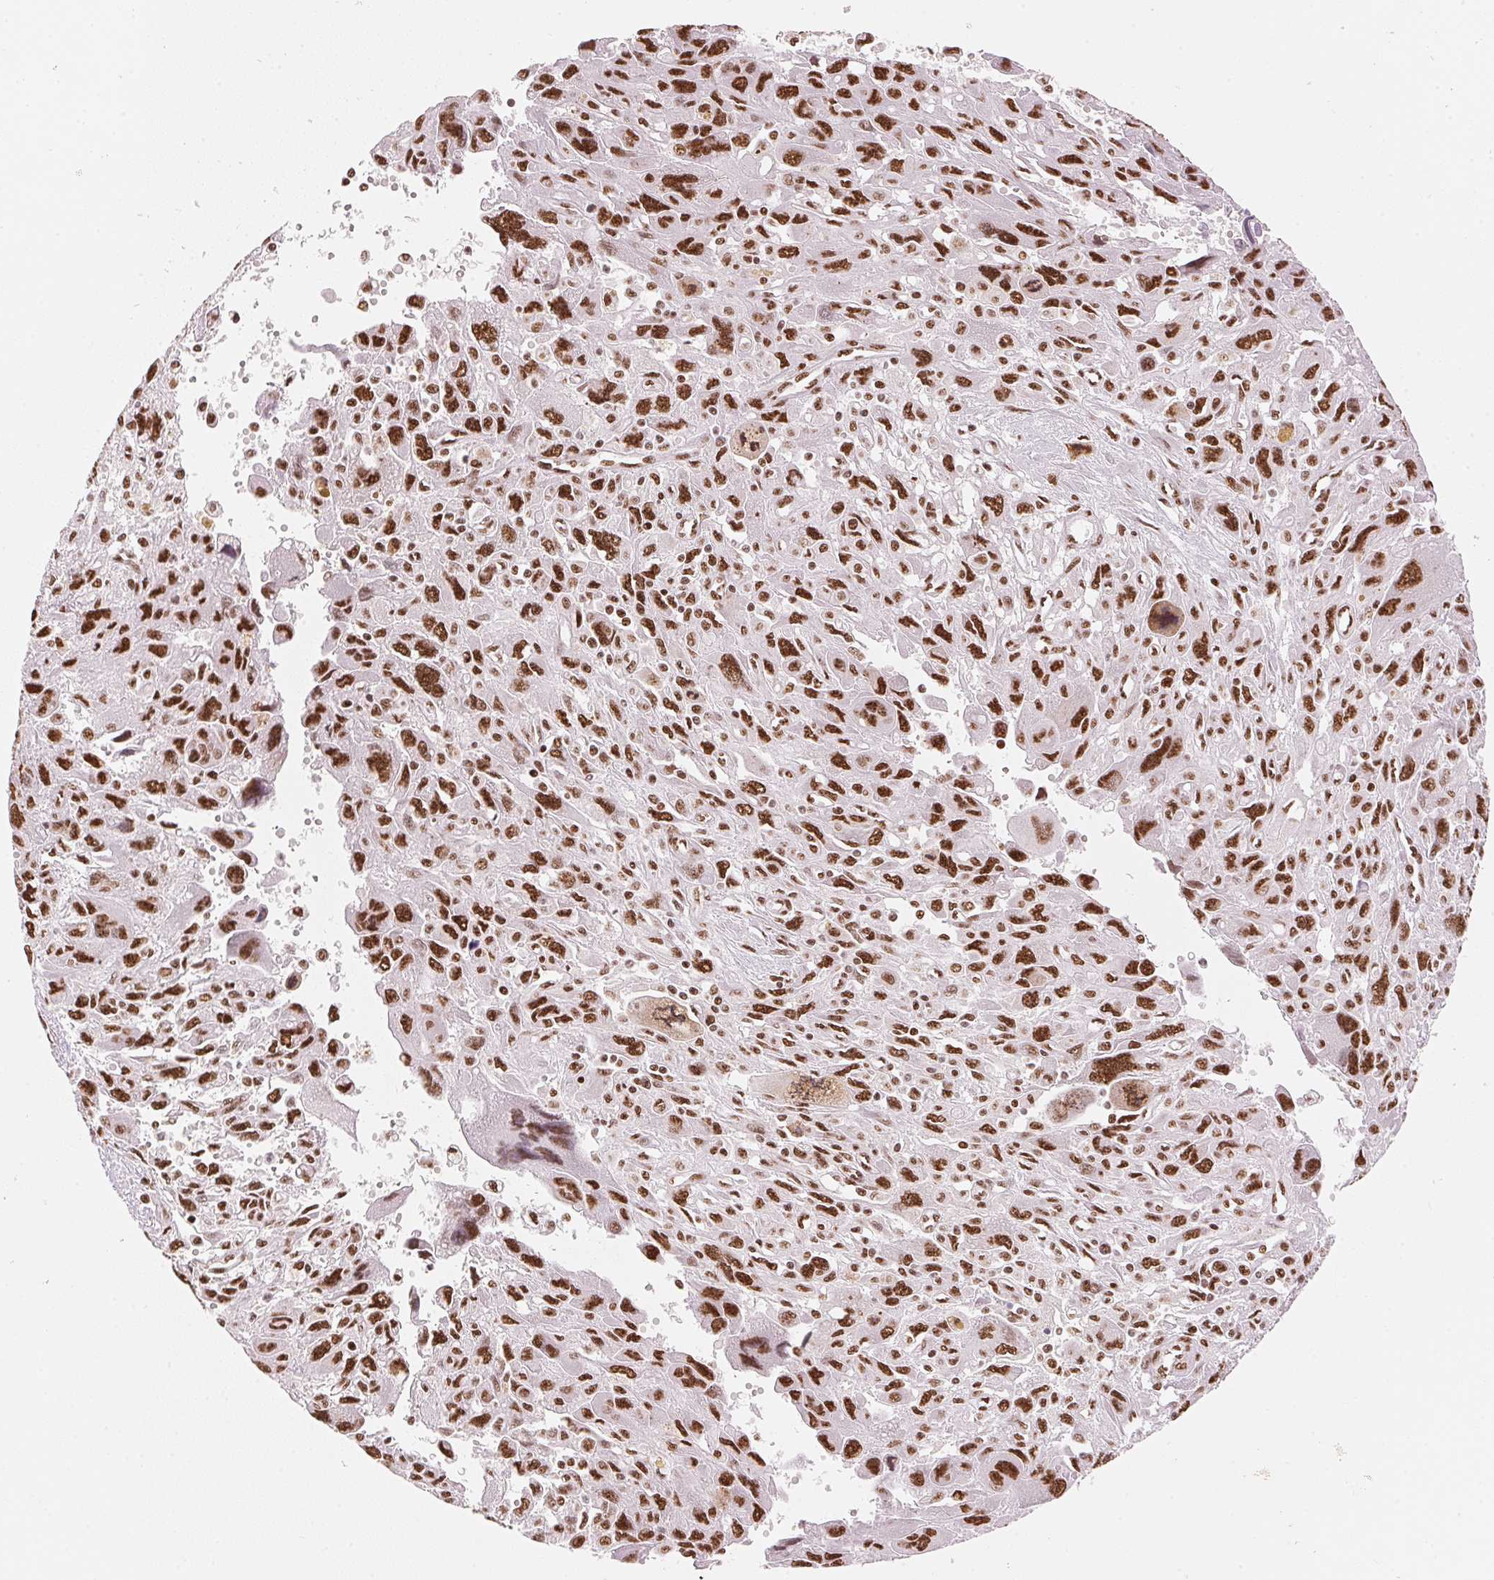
{"staining": {"intensity": "strong", "quantity": ">75%", "location": "nuclear"}, "tissue": "pancreatic cancer", "cell_type": "Tumor cells", "image_type": "cancer", "snomed": [{"axis": "morphology", "description": "Adenocarcinoma, NOS"}, {"axis": "topography", "description": "Pancreas"}], "caption": "The micrograph demonstrates immunohistochemical staining of pancreatic adenocarcinoma. There is strong nuclear expression is appreciated in approximately >75% of tumor cells. The protein of interest is shown in brown color, while the nuclei are stained blue.", "gene": "NXF1", "patient": {"sex": "female", "age": 47}}